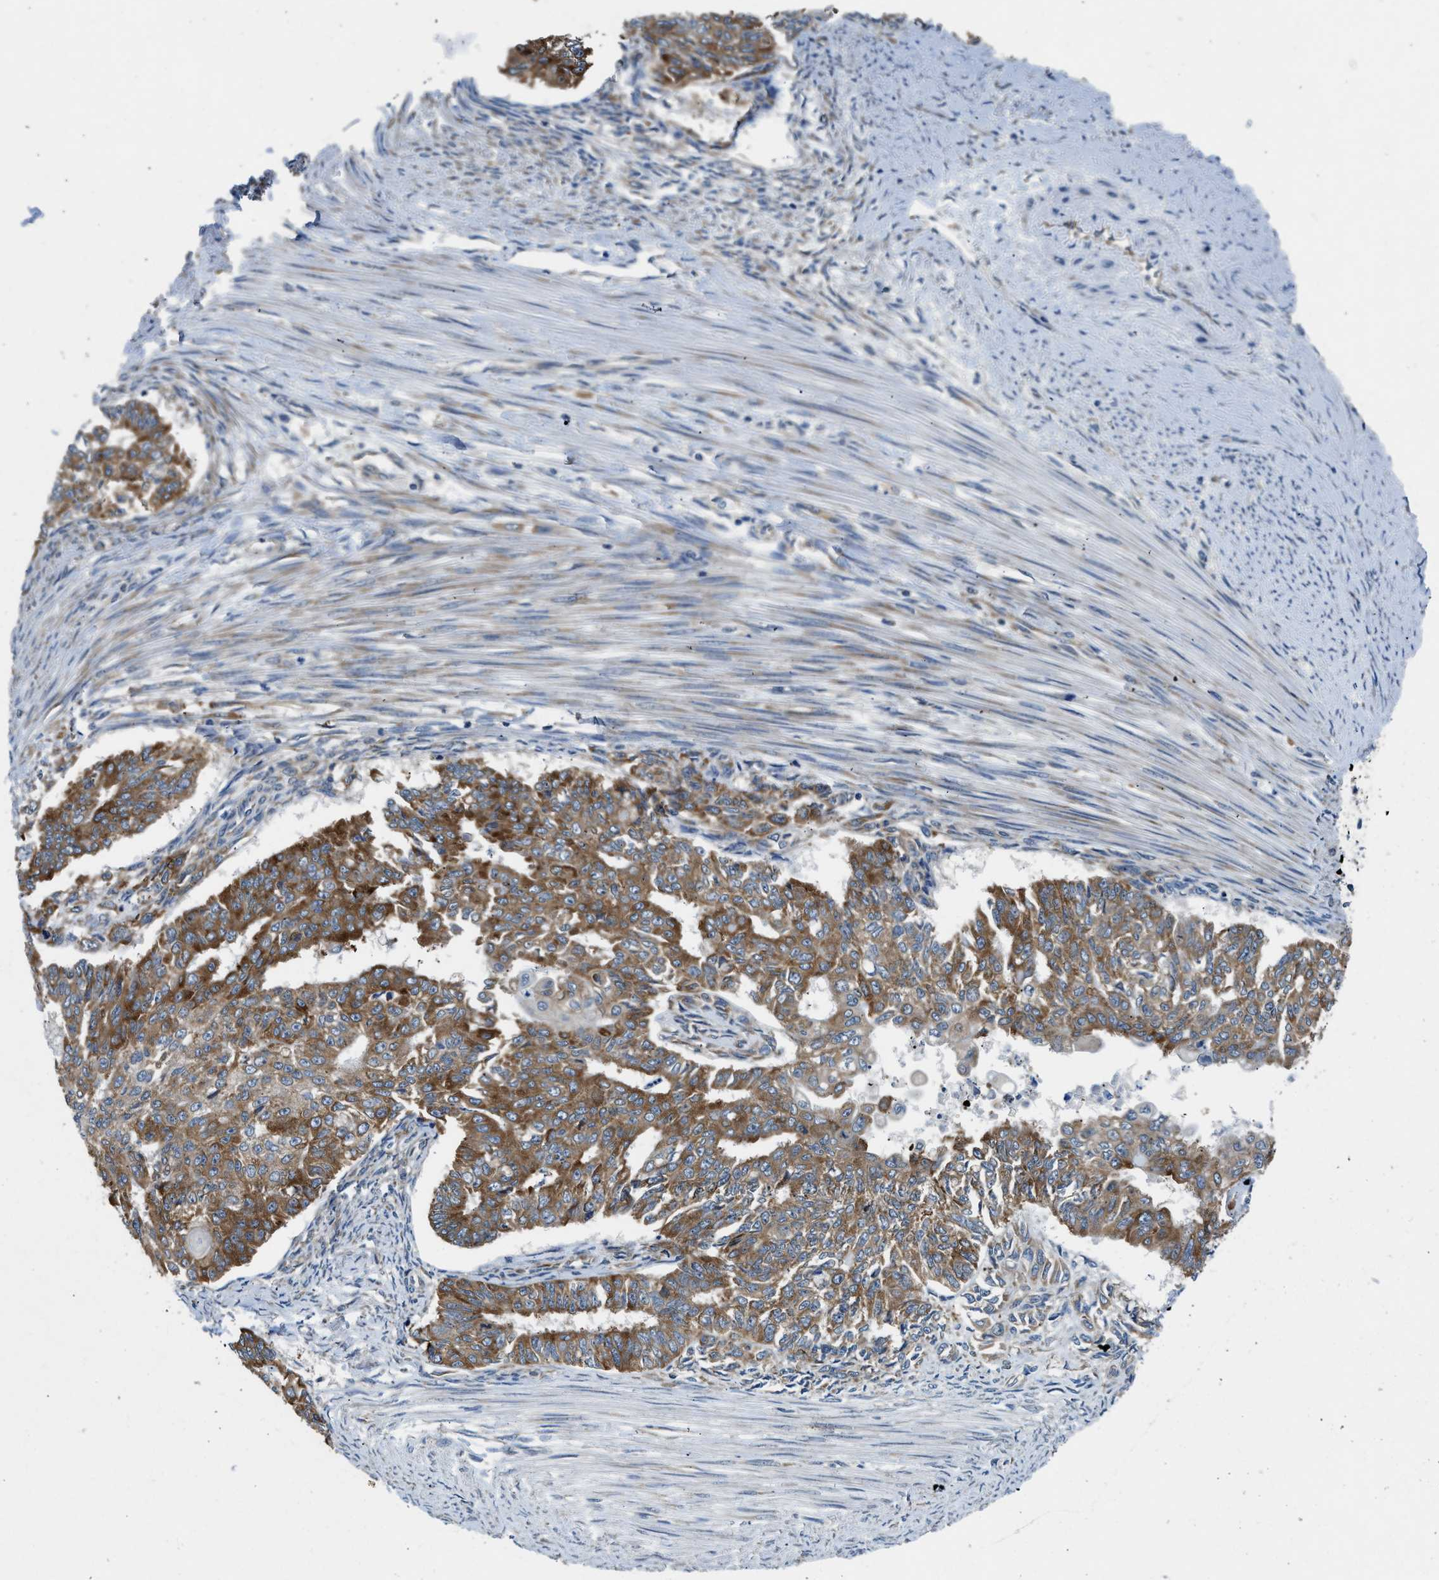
{"staining": {"intensity": "moderate", "quantity": ">75%", "location": "cytoplasmic/membranous"}, "tissue": "endometrial cancer", "cell_type": "Tumor cells", "image_type": "cancer", "snomed": [{"axis": "morphology", "description": "Adenocarcinoma, NOS"}, {"axis": "topography", "description": "Endometrium"}], "caption": "Moderate cytoplasmic/membranous staining is appreciated in approximately >75% of tumor cells in adenocarcinoma (endometrial).", "gene": "PA2G4", "patient": {"sex": "female", "age": 32}}